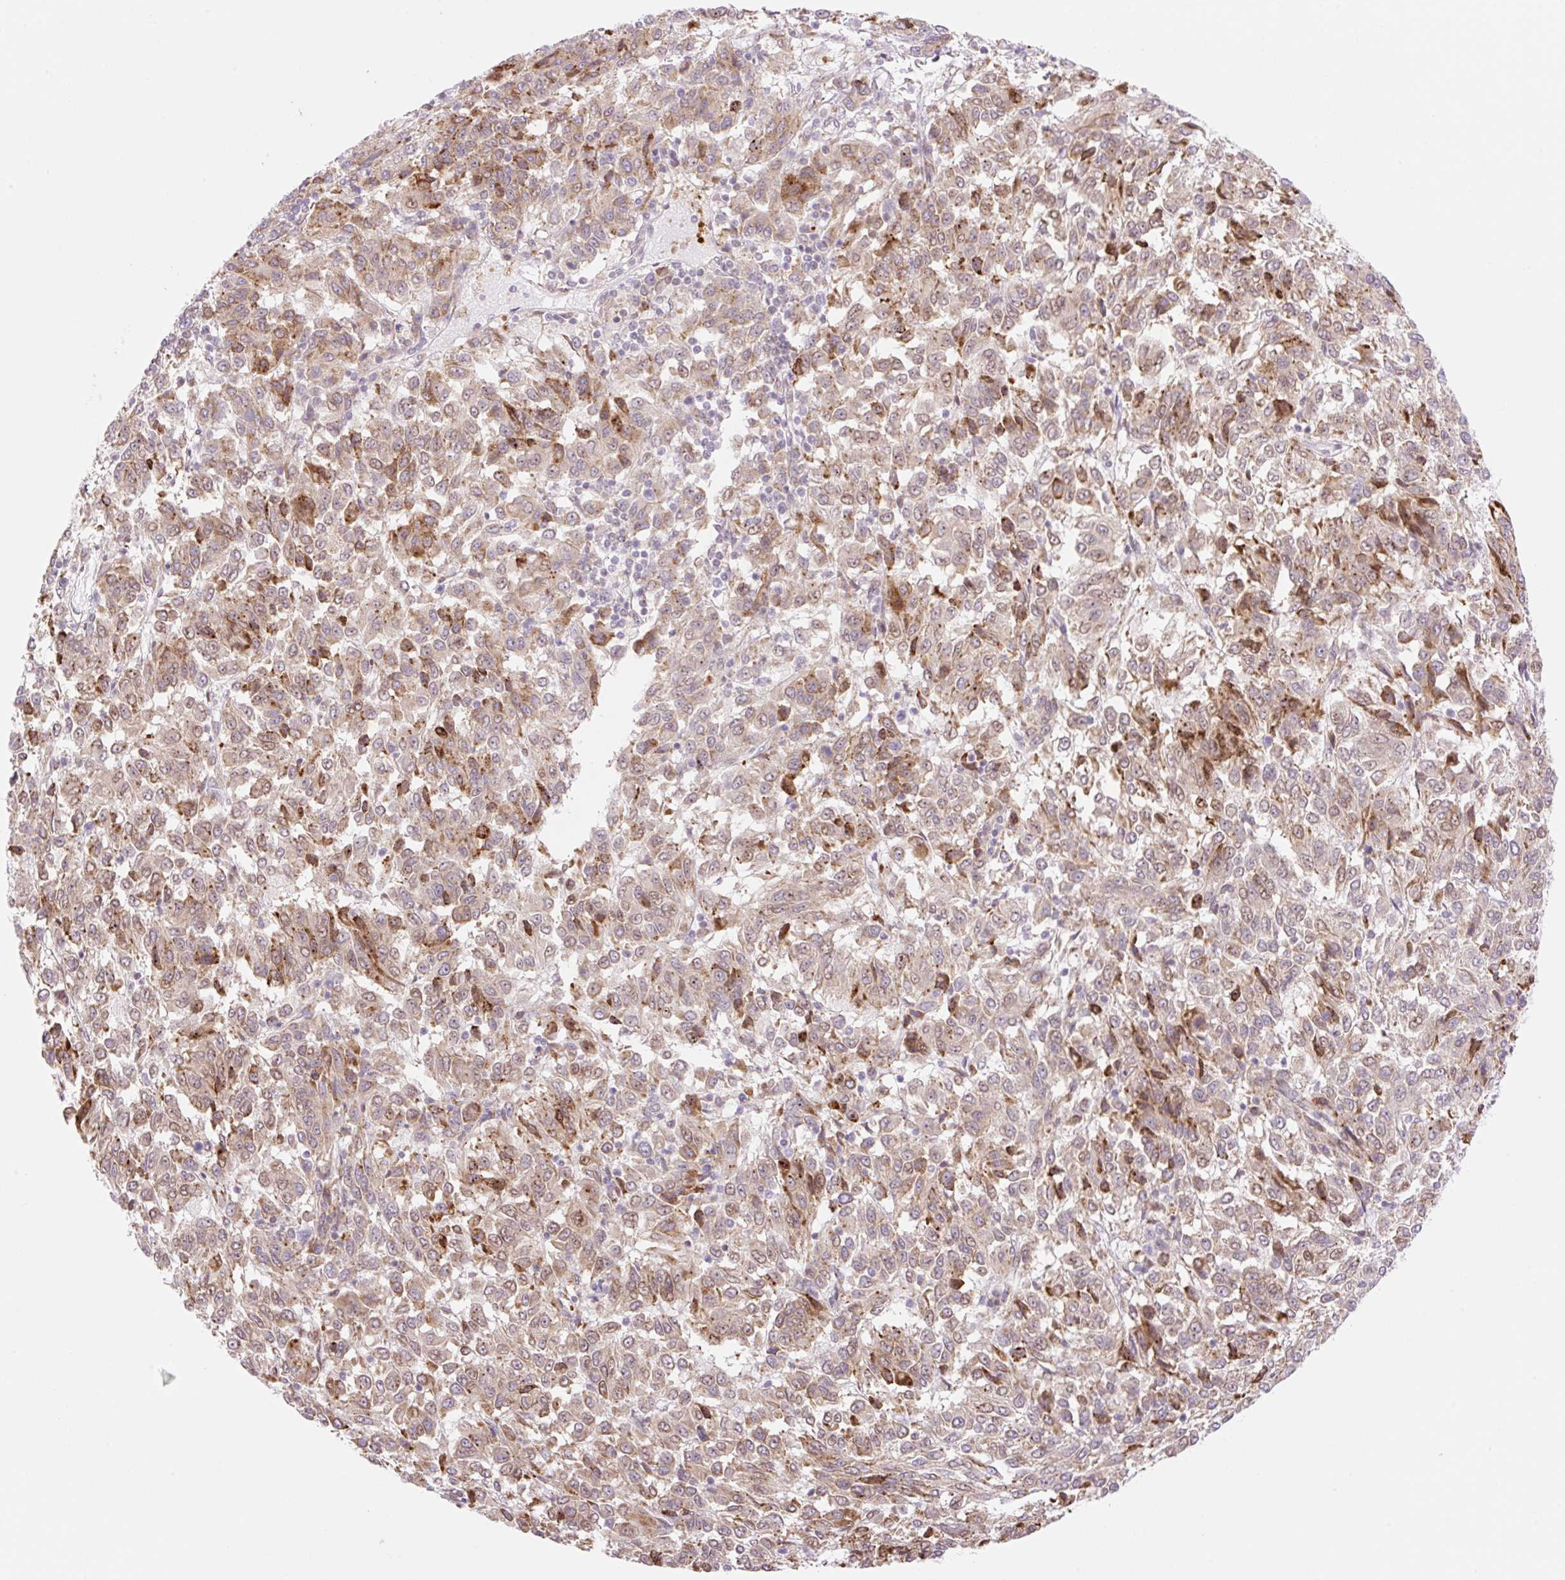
{"staining": {"intensity": "moderate", "quantity": ">75%", "location": "cytoplasmic/membranous,nuclear"}, "tissue": "melanoma", "cell_type": "Tumor cells", "image_type": "cancer", "snomed": [{"axis": "morphology", "description": "Malignant melanoma, Metastatic site"}, {"axis": "topography", "description": "Lung"}], "caption": "Immunohistochemical staining of melanoma exhibits moderate cytoplasmic/membranous and nuclear protein positivity in approximately >75% of tumor cells.", "gene": "ZFP41", "patient": {"sex": "male", "age": 64}}